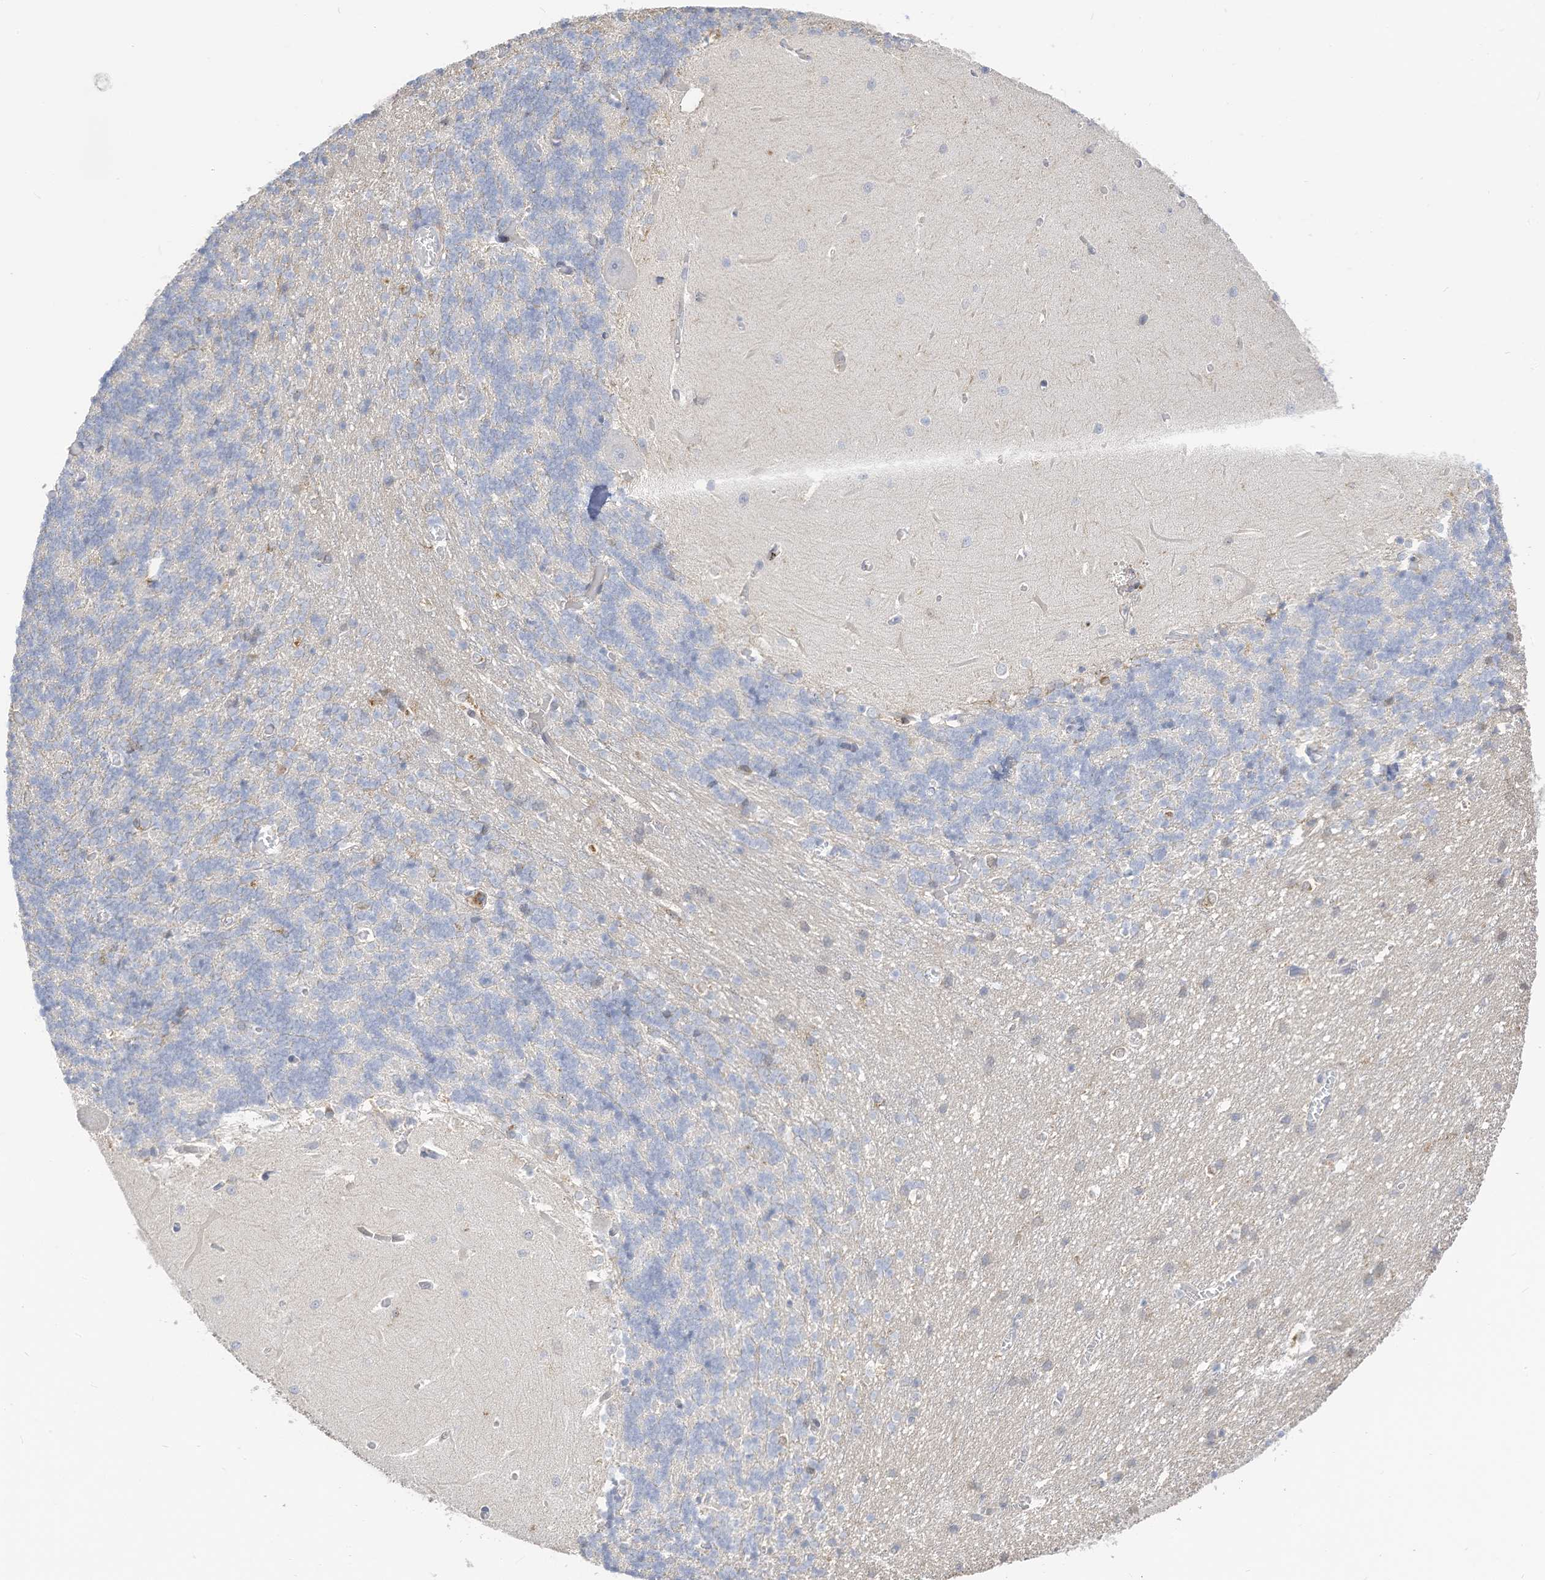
{"staining": {"intensity": "negative", "quantity": "none", "location": "none"}, "tissue": "cerebellum", "cell_type": "Cells in granular layer", "image_type": "normal", "snomed": [{"axis": "morphology", "description": "Normal tissue, NOS"}, {"axis": "topography", "description": "Cerebellum"}], "caption": "DAB immunohistochemical staining of normal cerebellum reveals no significant positivity in cells in granular layer. (DAB IHC visualized using brightfield microscopy, high magnification).", "gene": "ATP13A1", "patient": {"sex": "male", "age": 37}}